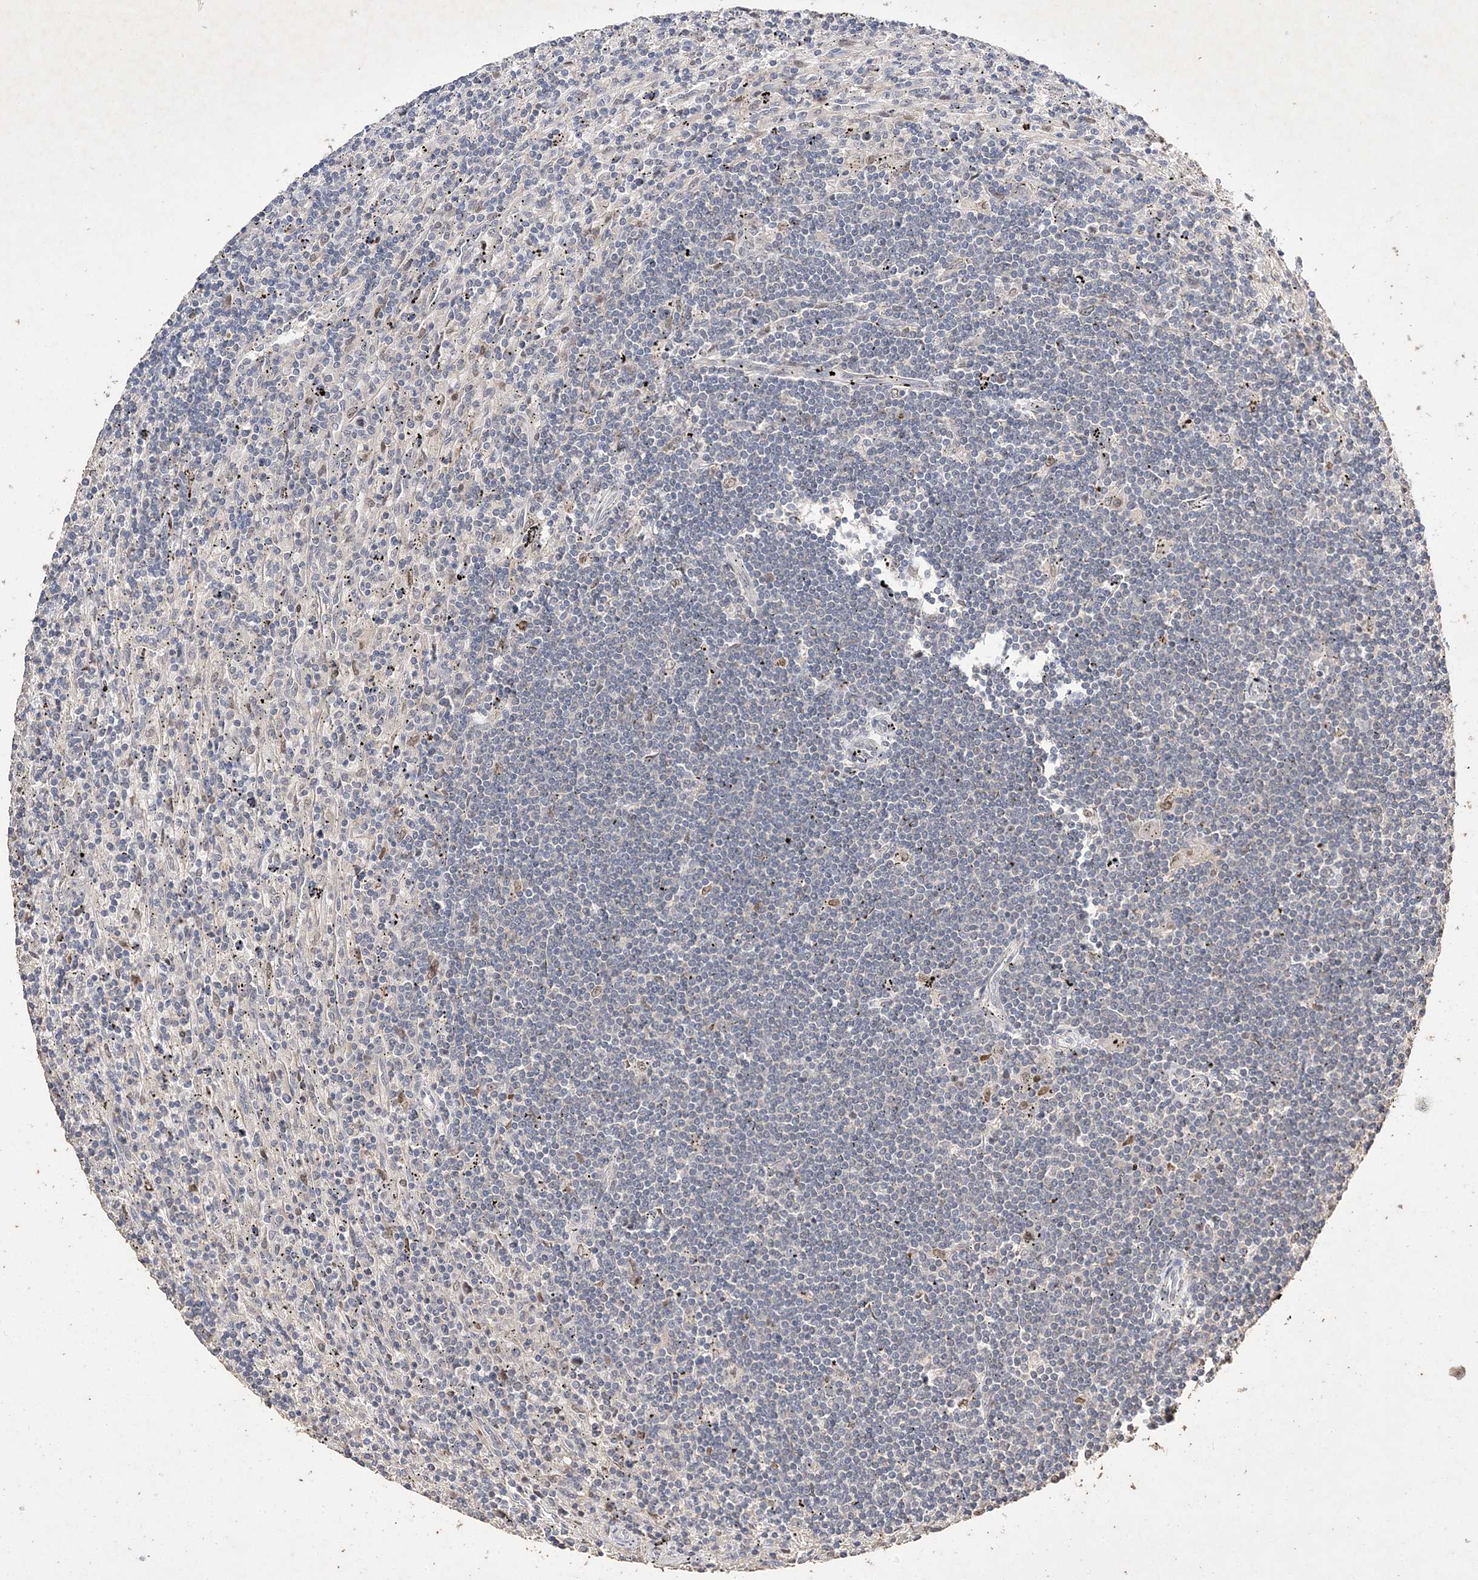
{"staining": {"intensity": "negative", "quantity": "none", "location": "none"}, "tissue": "lymphoma", "cell_type": "Tumor cells", "image_type": "cancer", "snomed": [{"axis": "morphology", "description": "Malignant lymphoma, non-Hodgkin's type, Low grade"}, {"axis": "topography", "description": "Spleen"}], "caption": "The immunohistochemistry histopathology image has no significant expression in tumor cells of lymphoma tissue.", "gene": "C3orf38", "patient": {"sex": "male", "age": 76}}